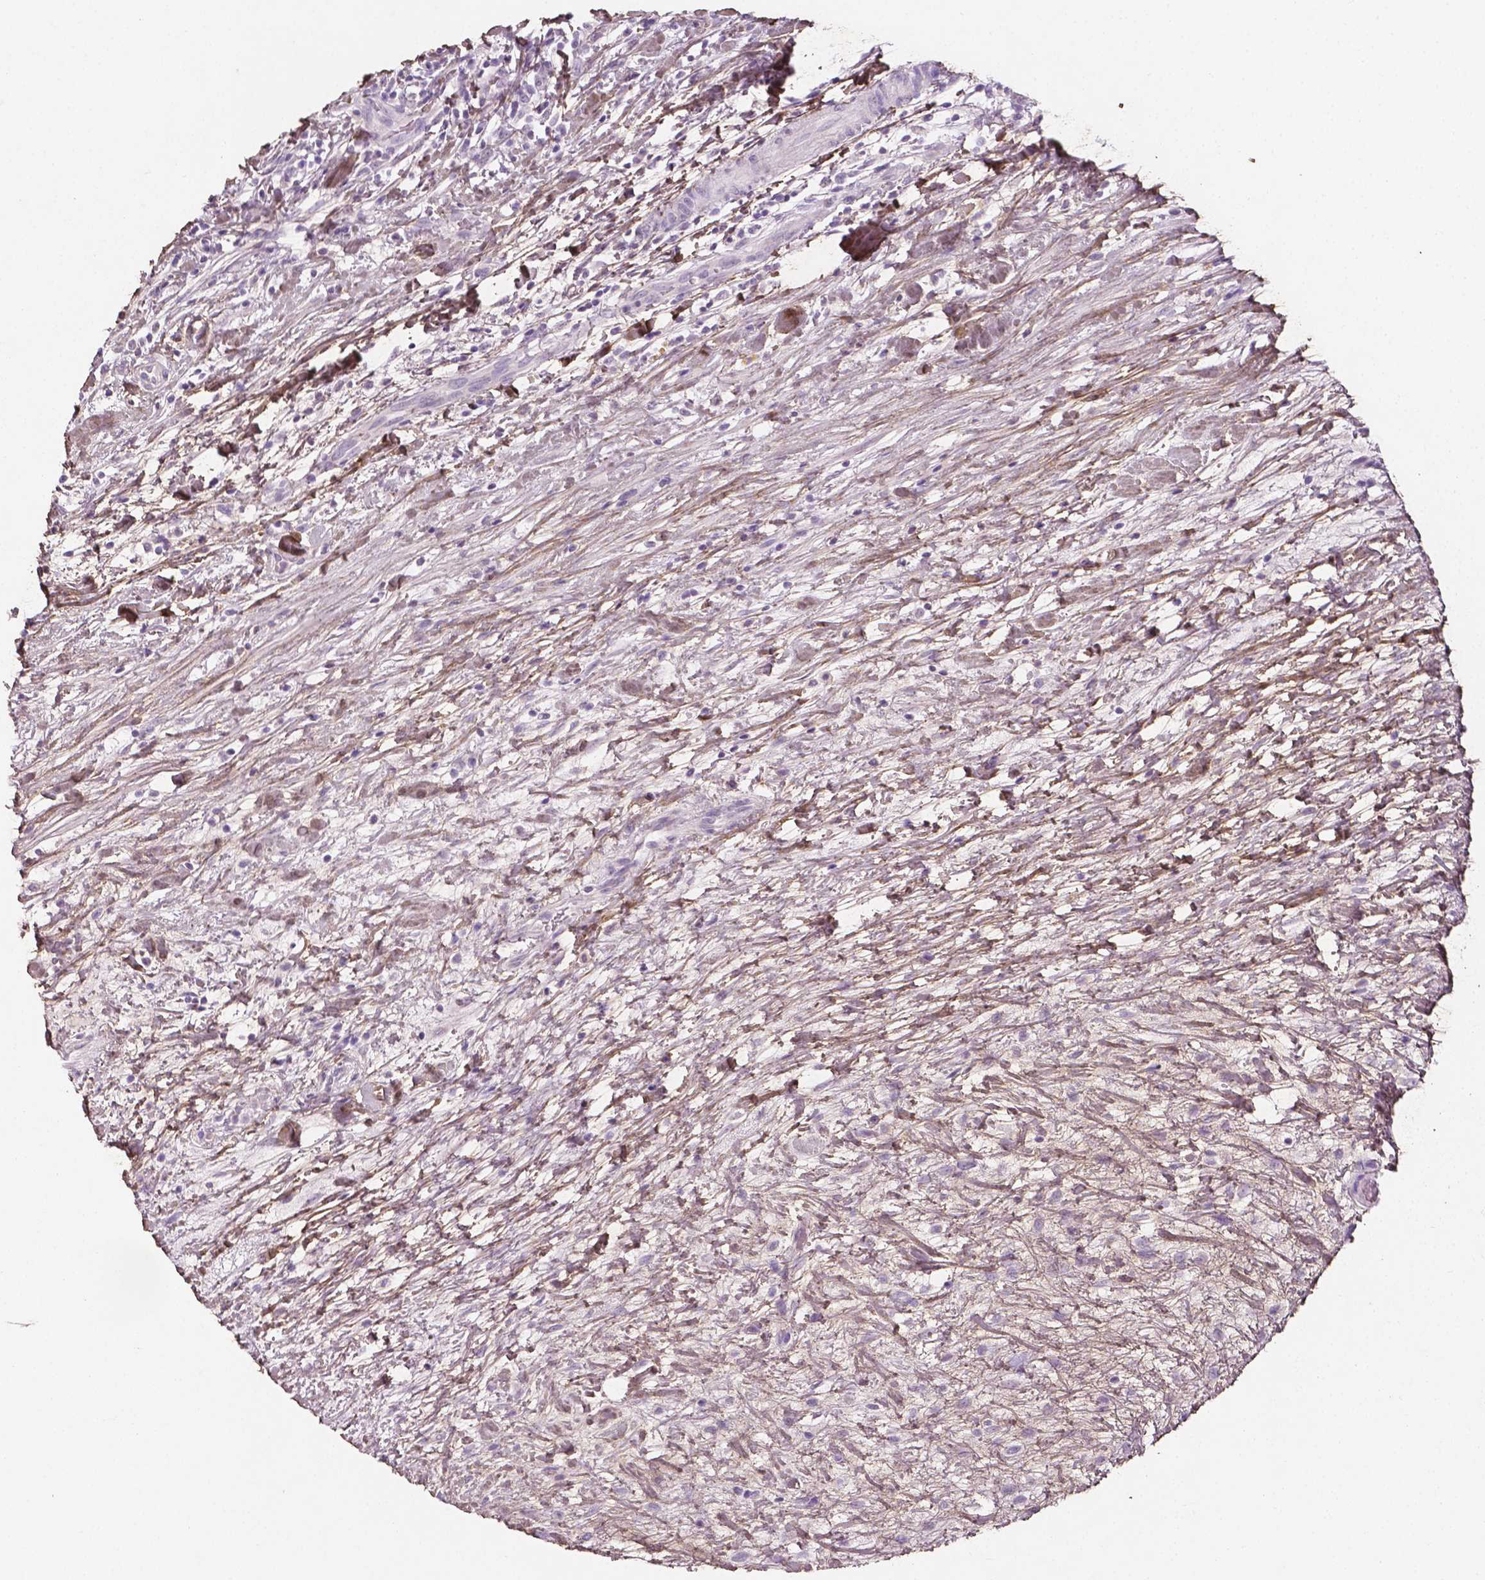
{"staining": {"intensity": "negative", "quantity": "none", "location": "none"}, "tissue": "renal cancer", "cell_type": "Tumor cells", "image_type": "cancer", "snomed": [{"axis": "morphology", "description": "Adenocarcinoma, NOS"}, {"axis": "topography", "description": "Kidney"}], "caption": "IHC of human adenocarcinoma (renal) displays no positivity in tumor cells. Brightfield microscopy of immunohistochemistry stained with DAB (3,3'-diaminobenzidine) (brown) and hematoxylin (blue), captured at high magnification.", "gene": "DLG2", "patient": {"sex": "male", "age": 59}}